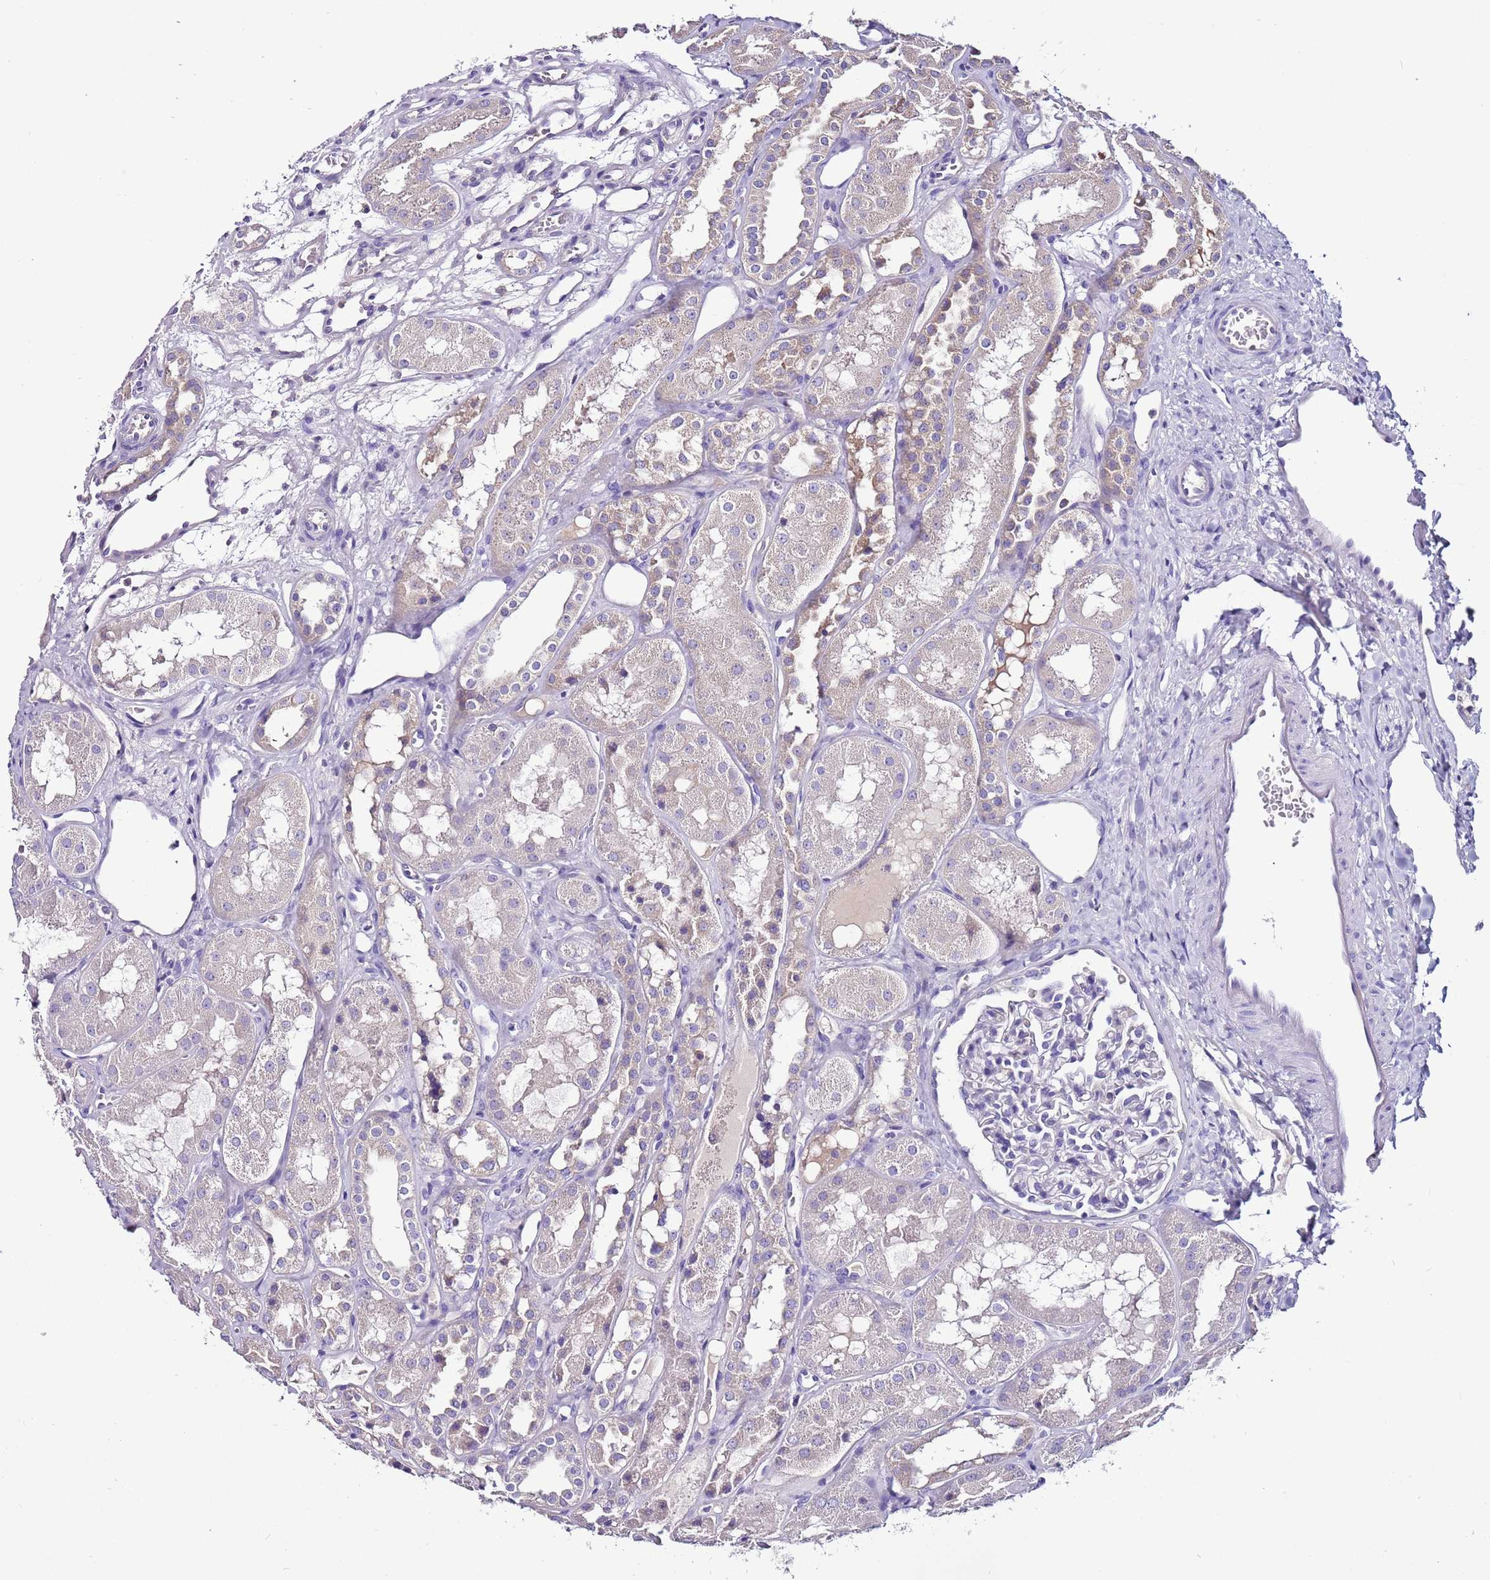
{"staining": {"intensity": "negative", "quantity": "none", "location": "none"}, "tissue": "kidney", "cell_type": "Cells in glomeruli", "image_type": "normal", "snomed": [{"axis": "morphology", "description": "Normal tissue, NOS"}, {"axis": "topography", "description": "Kidney"}], "caption": "IHC of benign kidney demonstrates no positivity in cells in glomeruli. (Stains: DAB immunohistochemistry (IHC) with hematoxylin counter stain, Microscopy: brightfield microscopy at high magnification).", "gene": "IGIP", "patient": {"sex": "male", "age": 16}}